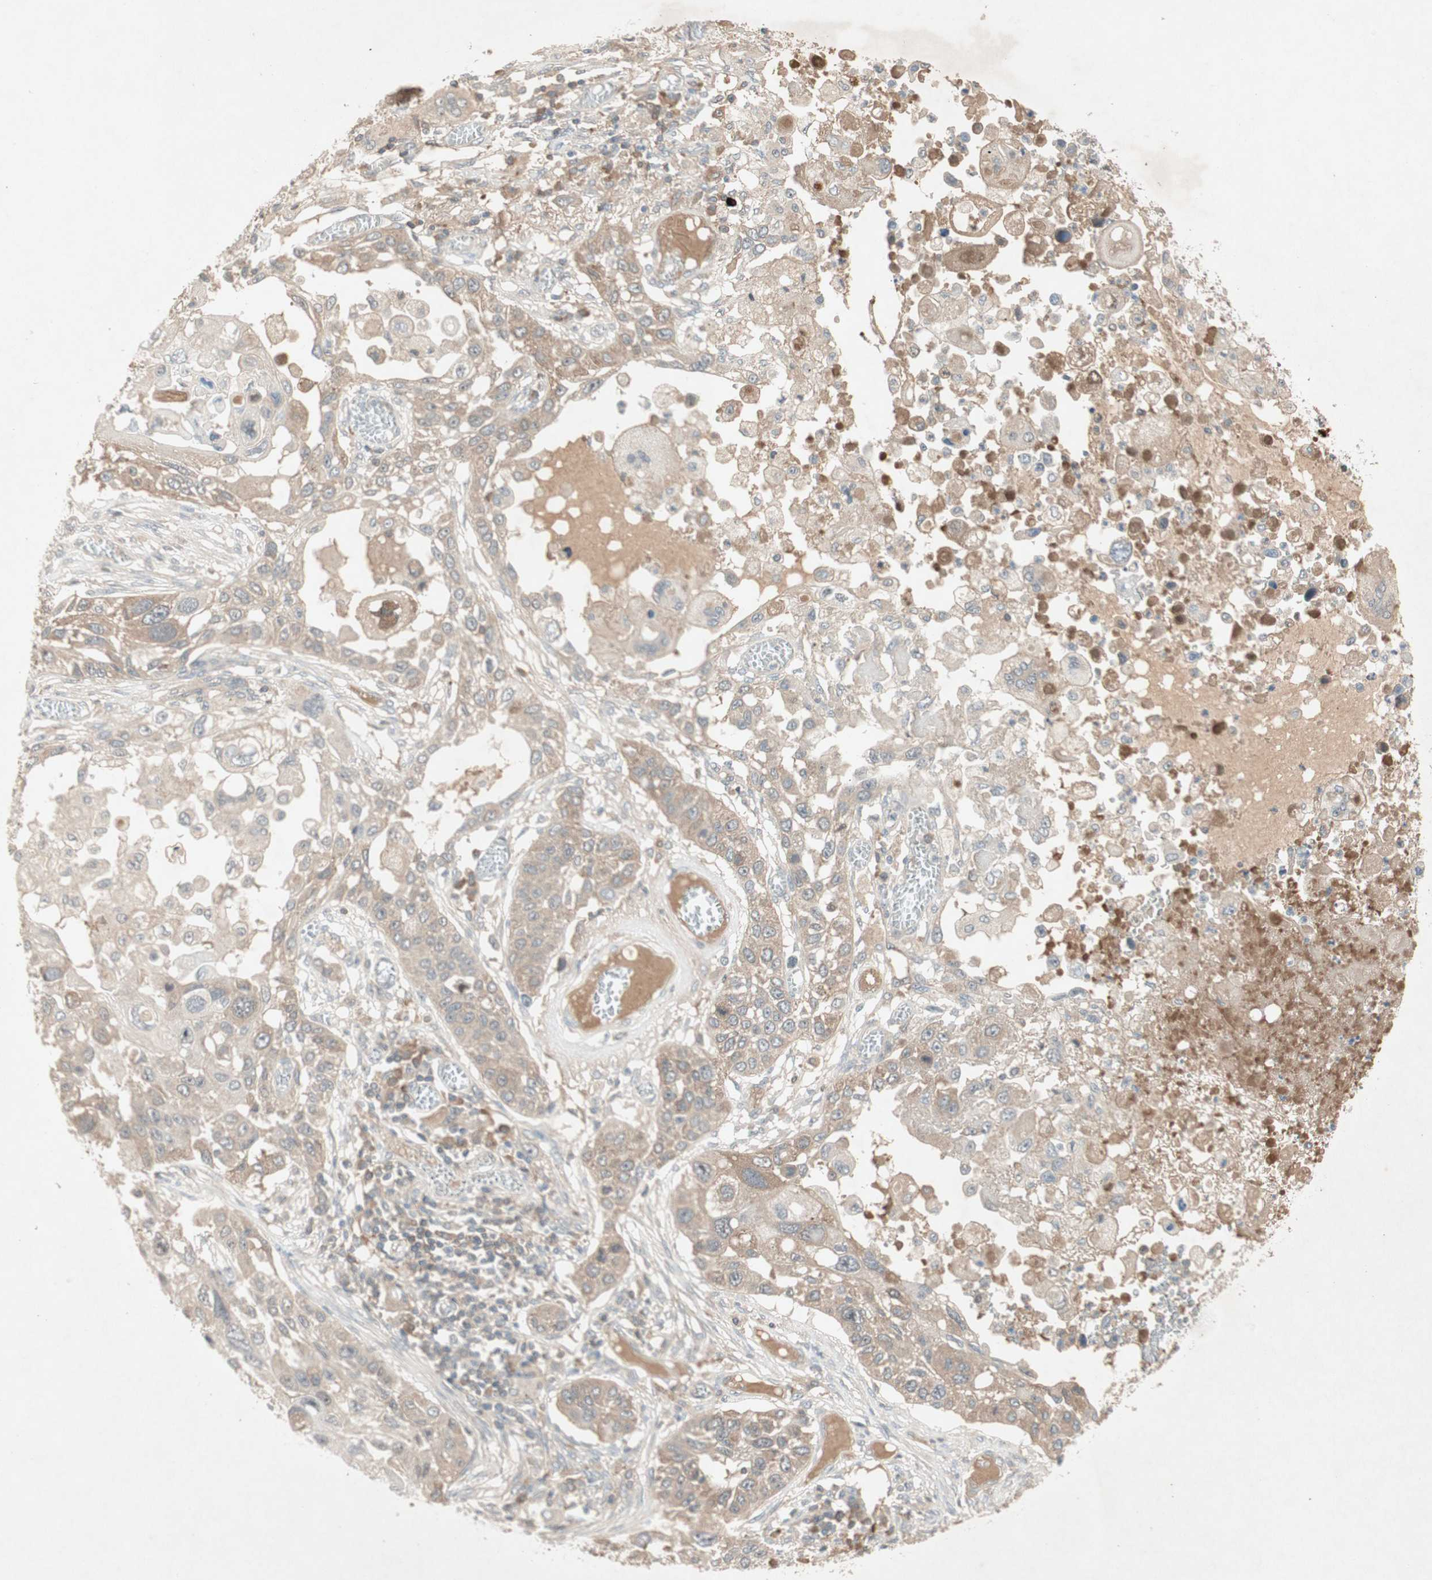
{"staining": {"intensity": "weak", "quantity": ">75%", "location": "cytoplasmic/membranous"}, "tissue": "lung cancer", "cell_type": "Tumor cells", "image_type": "cancer", "snomed": [{"axis": "morphology", "description": "Squamous cell carcinoma, NOS"}, {"axis": "topography", "description": "Lung"}], "caption": "Protein staining demonstrates weak cytoplasmic/membranous positivity in about >75% of tumor cells in lung cancer.", "gene": "RNGTT", "patient": {"sex": "male", "age": 71}}